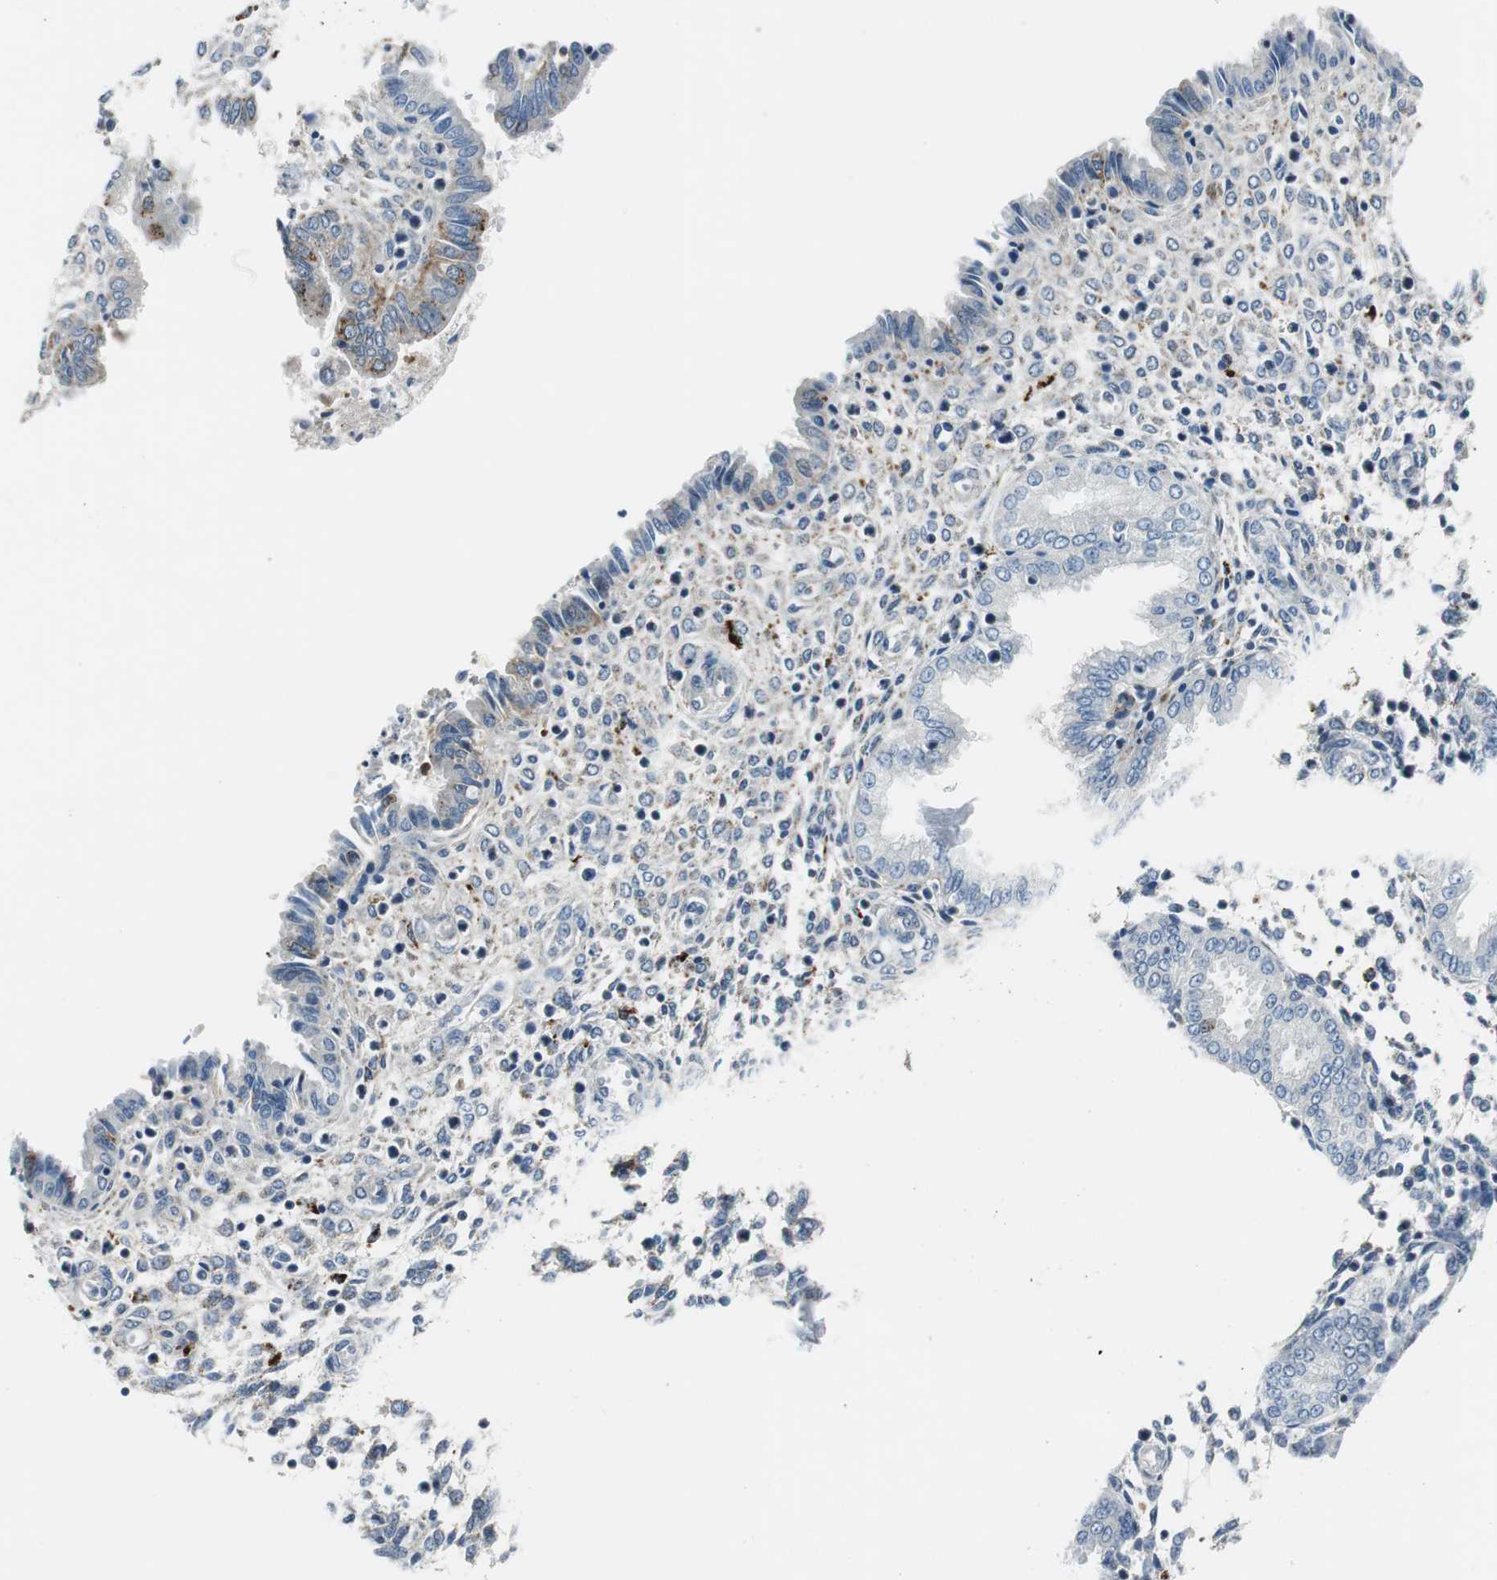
{"staining": {"intensity": "moderate", "quantity": ">75%", "location": "cytoplasmic/membranous"}, "tissue": "endometrium", "cell_type": "Cells in endometrial stroma", "image_type": "normal", "snomed": [{"axis": "morphology", "description": "Normal tissue, NOS"}, {"axis": "topography", "description": "Endometrium"}], "caption": "High-magnification brightfield microscopy of unremarkable endometrium stained with DAB (brown) and counterstained with hematoxylin (blue). cells in endometrial stroma exhibit moderate cytoplasmic/membranous staining is present in about>75% of cells.", "gene": "NCK1", "patient": {"sex": "female", "age": 33}}